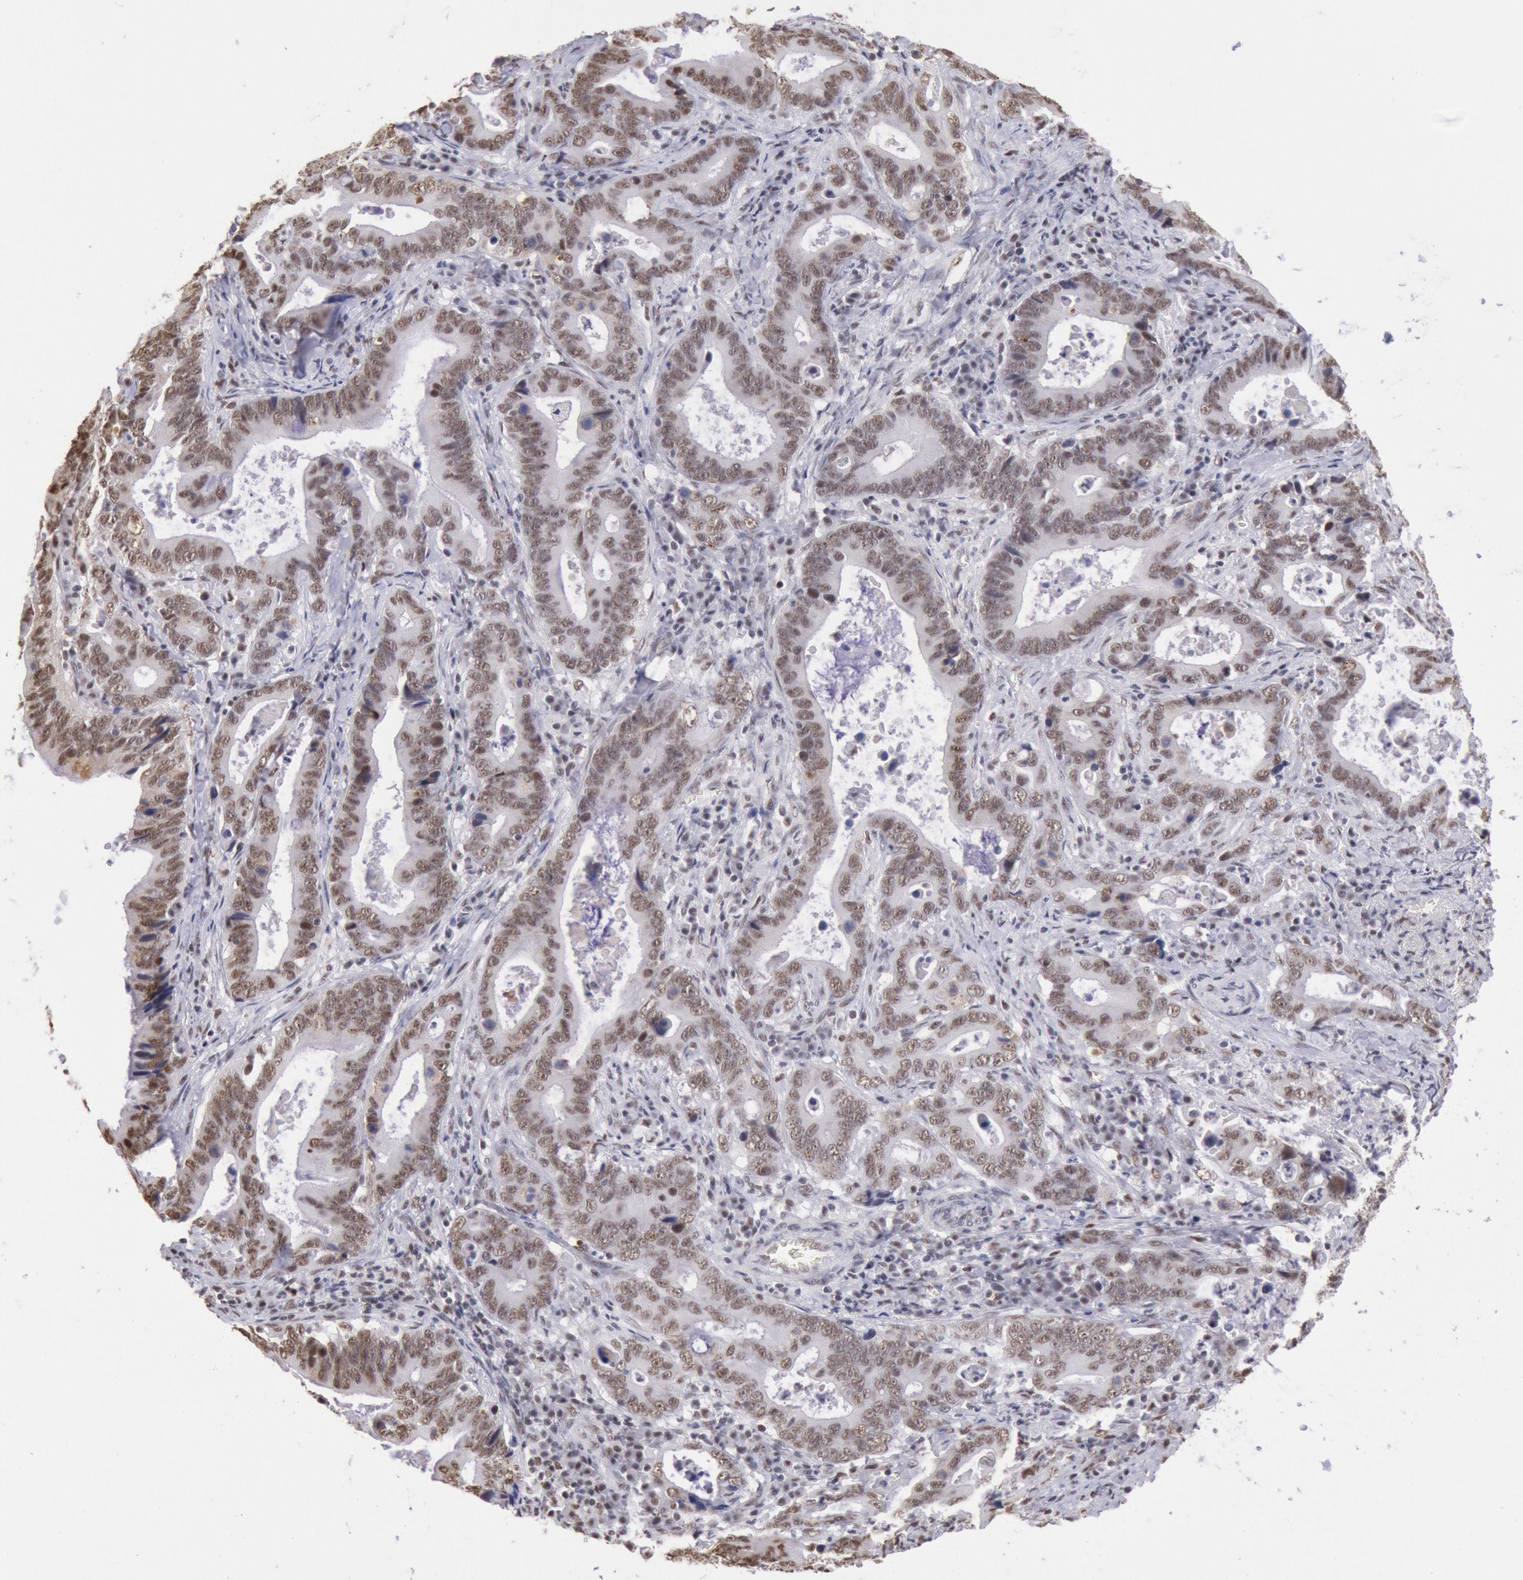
{"staining": {"intensity": "moderate", "quantity": ">75%", "location": "nuclear"}, "tissue": "stomach cancer", "cell_type": "Tumor cells", "image_type": "cancer", "snomed": [{"axis": "morphology", "description": "Adenocarcinoma, NOS"}, {"axis": "topography", "description": "Stomach, upper"}], "caption": "Stomach adenocarcinoma stained with immunohistochemistry shows moderate nuclear positivity in approximately >75% of tumor cells.", "gene": "SNRPD3", "patient": {"sex": "male", "age": 63}}